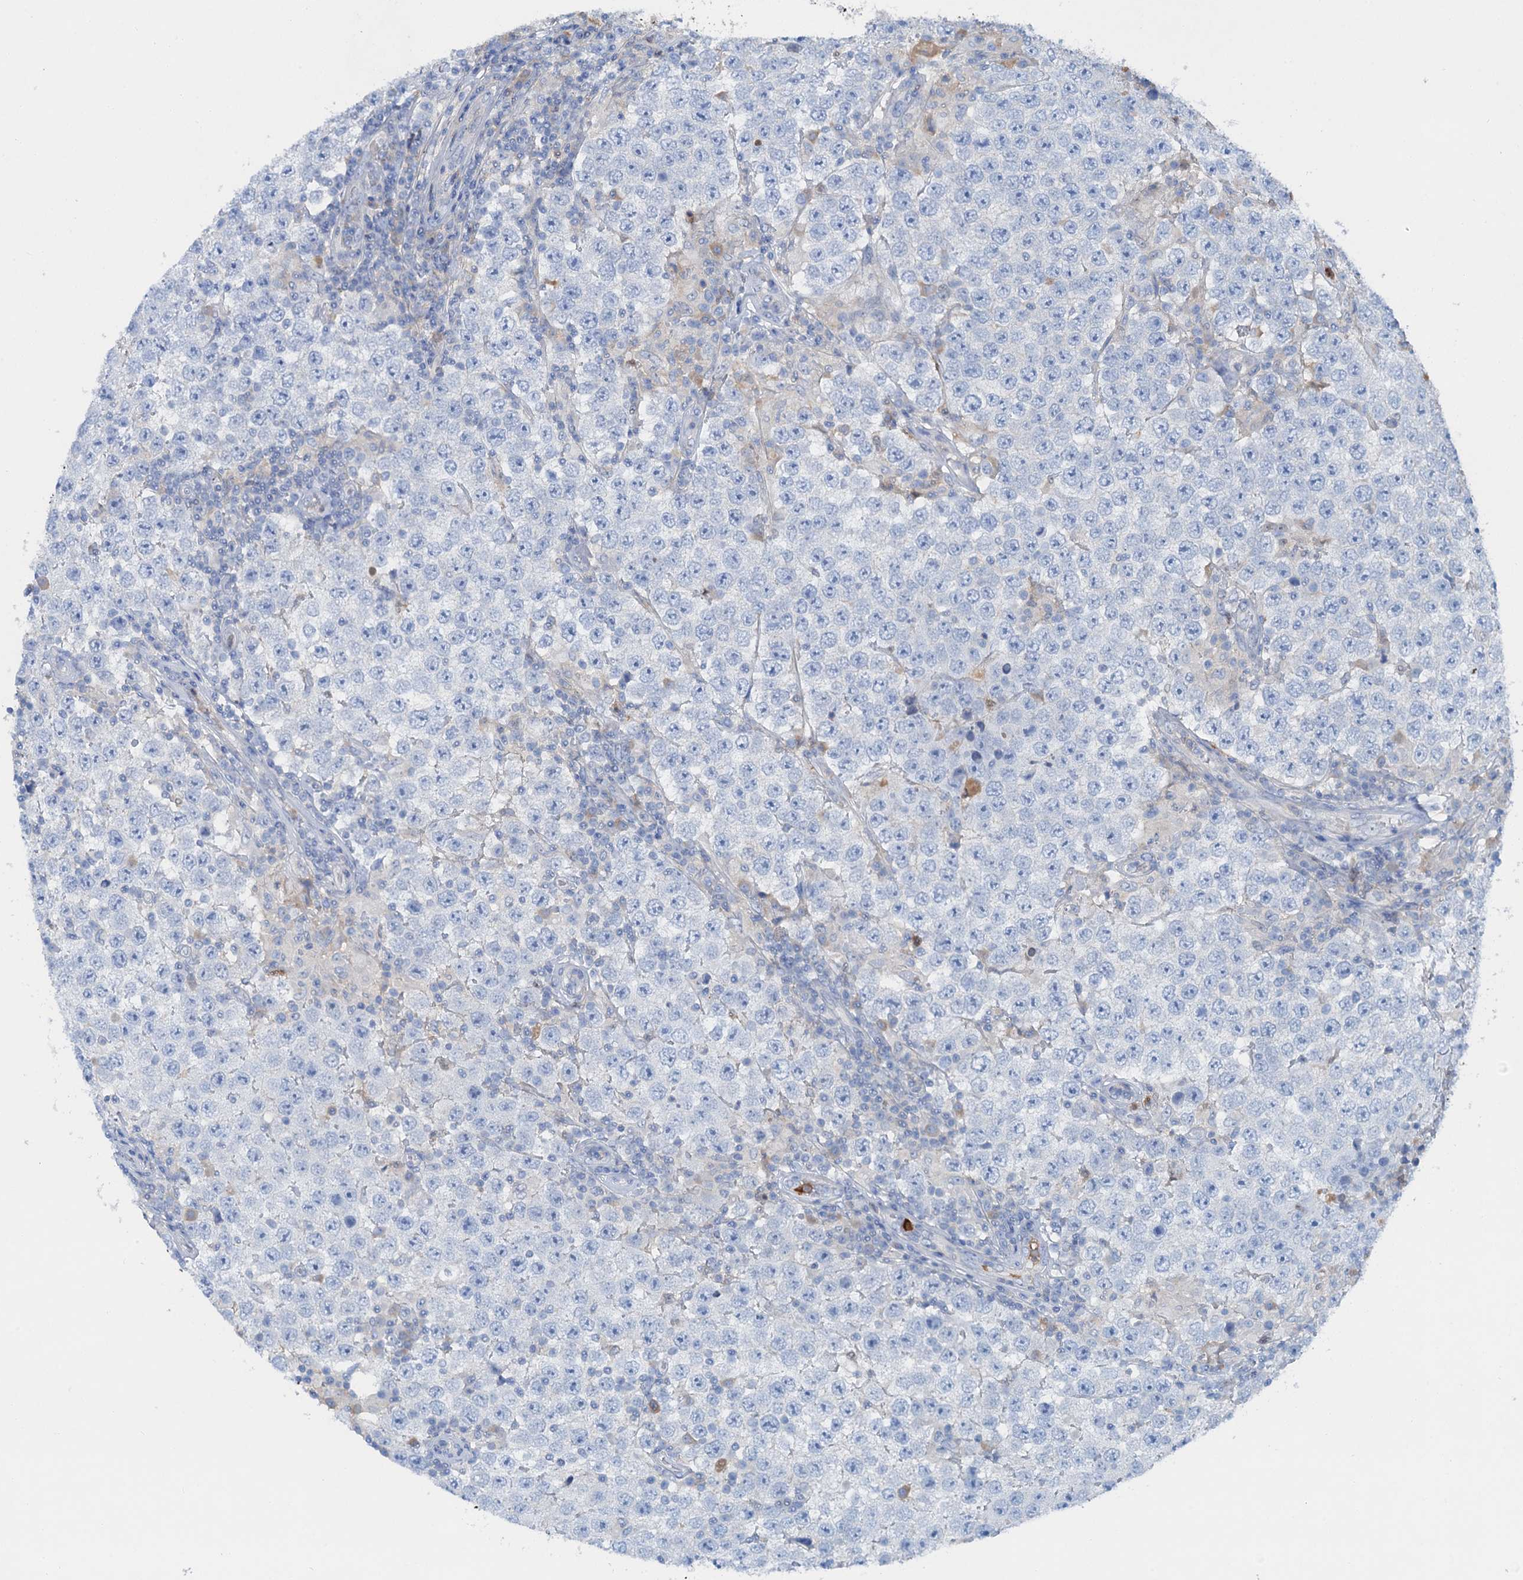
{"staining": {"intensity": "negative", "quantity": "none", "location": "none"}, "tissue": "testis cancer", "cell_type": "Tumor cells", "image_type": "cancer", "snomed": [{"axis": "morphology", "description": "Normal tissue, NOS"}, {"axis": "morphology", "description": "Urothelial carcinoma, High grade"}, {"axis": "morphology", "description": "Seminoma, NOS"}, {"axis": "morphology", "description": "Carcinoma, Embryonal, NOS"}, {"axis": "topography", "description": "Urinary bladder"}, {"axis": "topography", "description": "Testis"}], "caption": "DAB (3,3'-diaminobenzidine) immunohistochemical staining of human testis cancer exhibits no significant positivity in tumor cells.", "gene": "OTOA", "patient": {"sex": "male", "age": 41}}